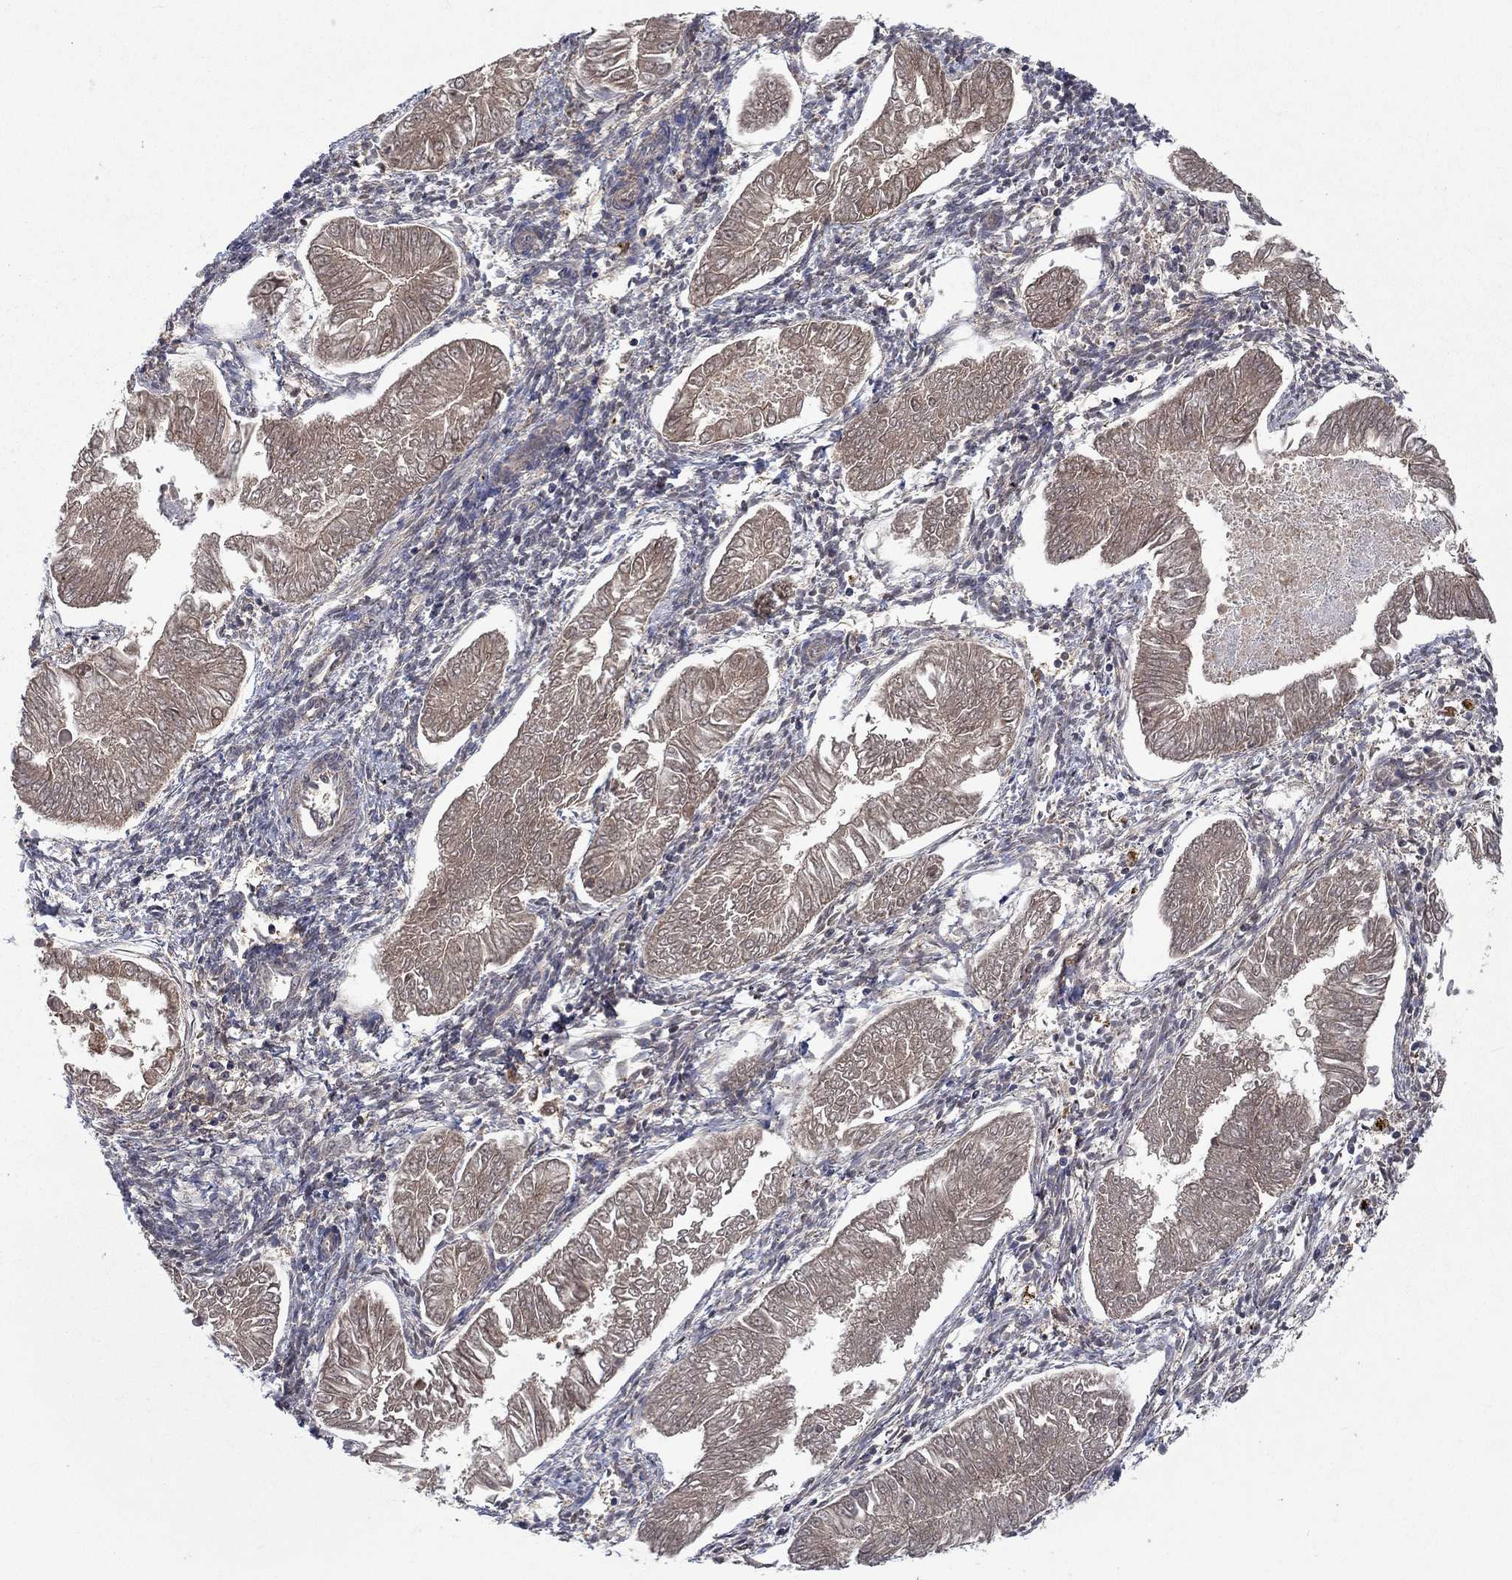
{"staining": {"intensity": "weak", "quantity": ">75%", "location": "cytoplasmic/membranous"}, "tissue": "endometrial cancer", "cell_type": "Tumor cells", "image_type": "cancer", "snomed": [{"axis": "morphology", "description": "Adenocarcinoma, NOS"}, {"axis": "topography", "description": "Endometrium"}], "caption": "Endometrial cancer (adenocarcinoma) stained with DAB (3,3'-diaminobenzidine) immunohistochemistry (IHC) exhibits low levels of weak cytoplasmic/membranous expression in approximately >75% of tumor cells.", "gene": "IAH1", "patient": {"sex": "female", "age": 53}}